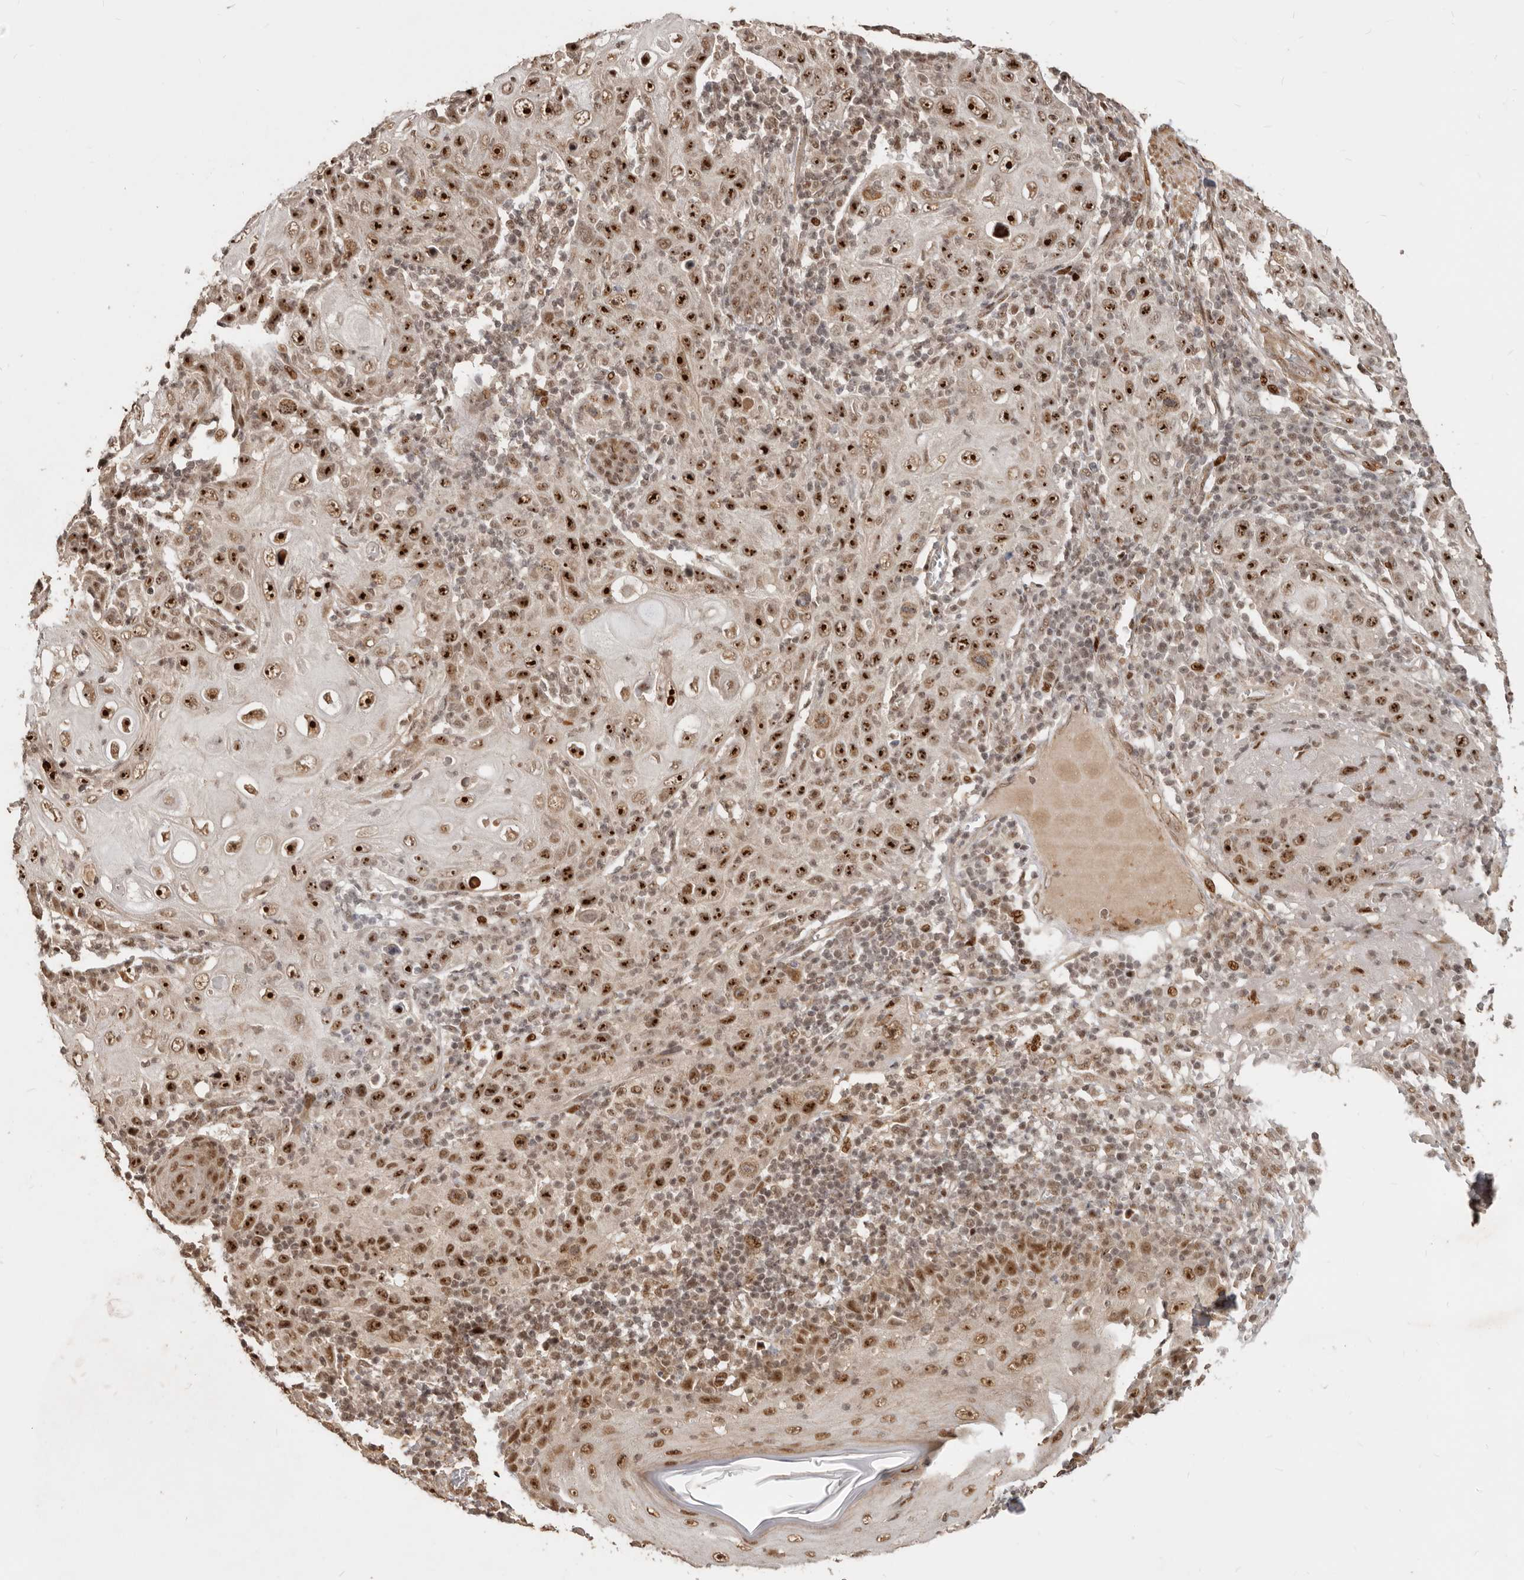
{"staining": {"intensity": "strong", "quantity": ">75%", "location": "nuclear"}, "tissue": "skin cancer", "cell_type": "Tumor cells", "image_type": "cancer", "snomed": [{"axis": "morphology", "description": "Squamous cell carcinoma, NOS"}, {"axis": "topography", "description": "Skin"}], "caption": "There is high levels of strong nuclear expression in tumor cells of skin cancer (squamous cell carcinoma), as demonstrated by immunohistochemical staining (brown color).", "gene": "GPBP1L1", "patient": {"sex": "female", "age": 88}}